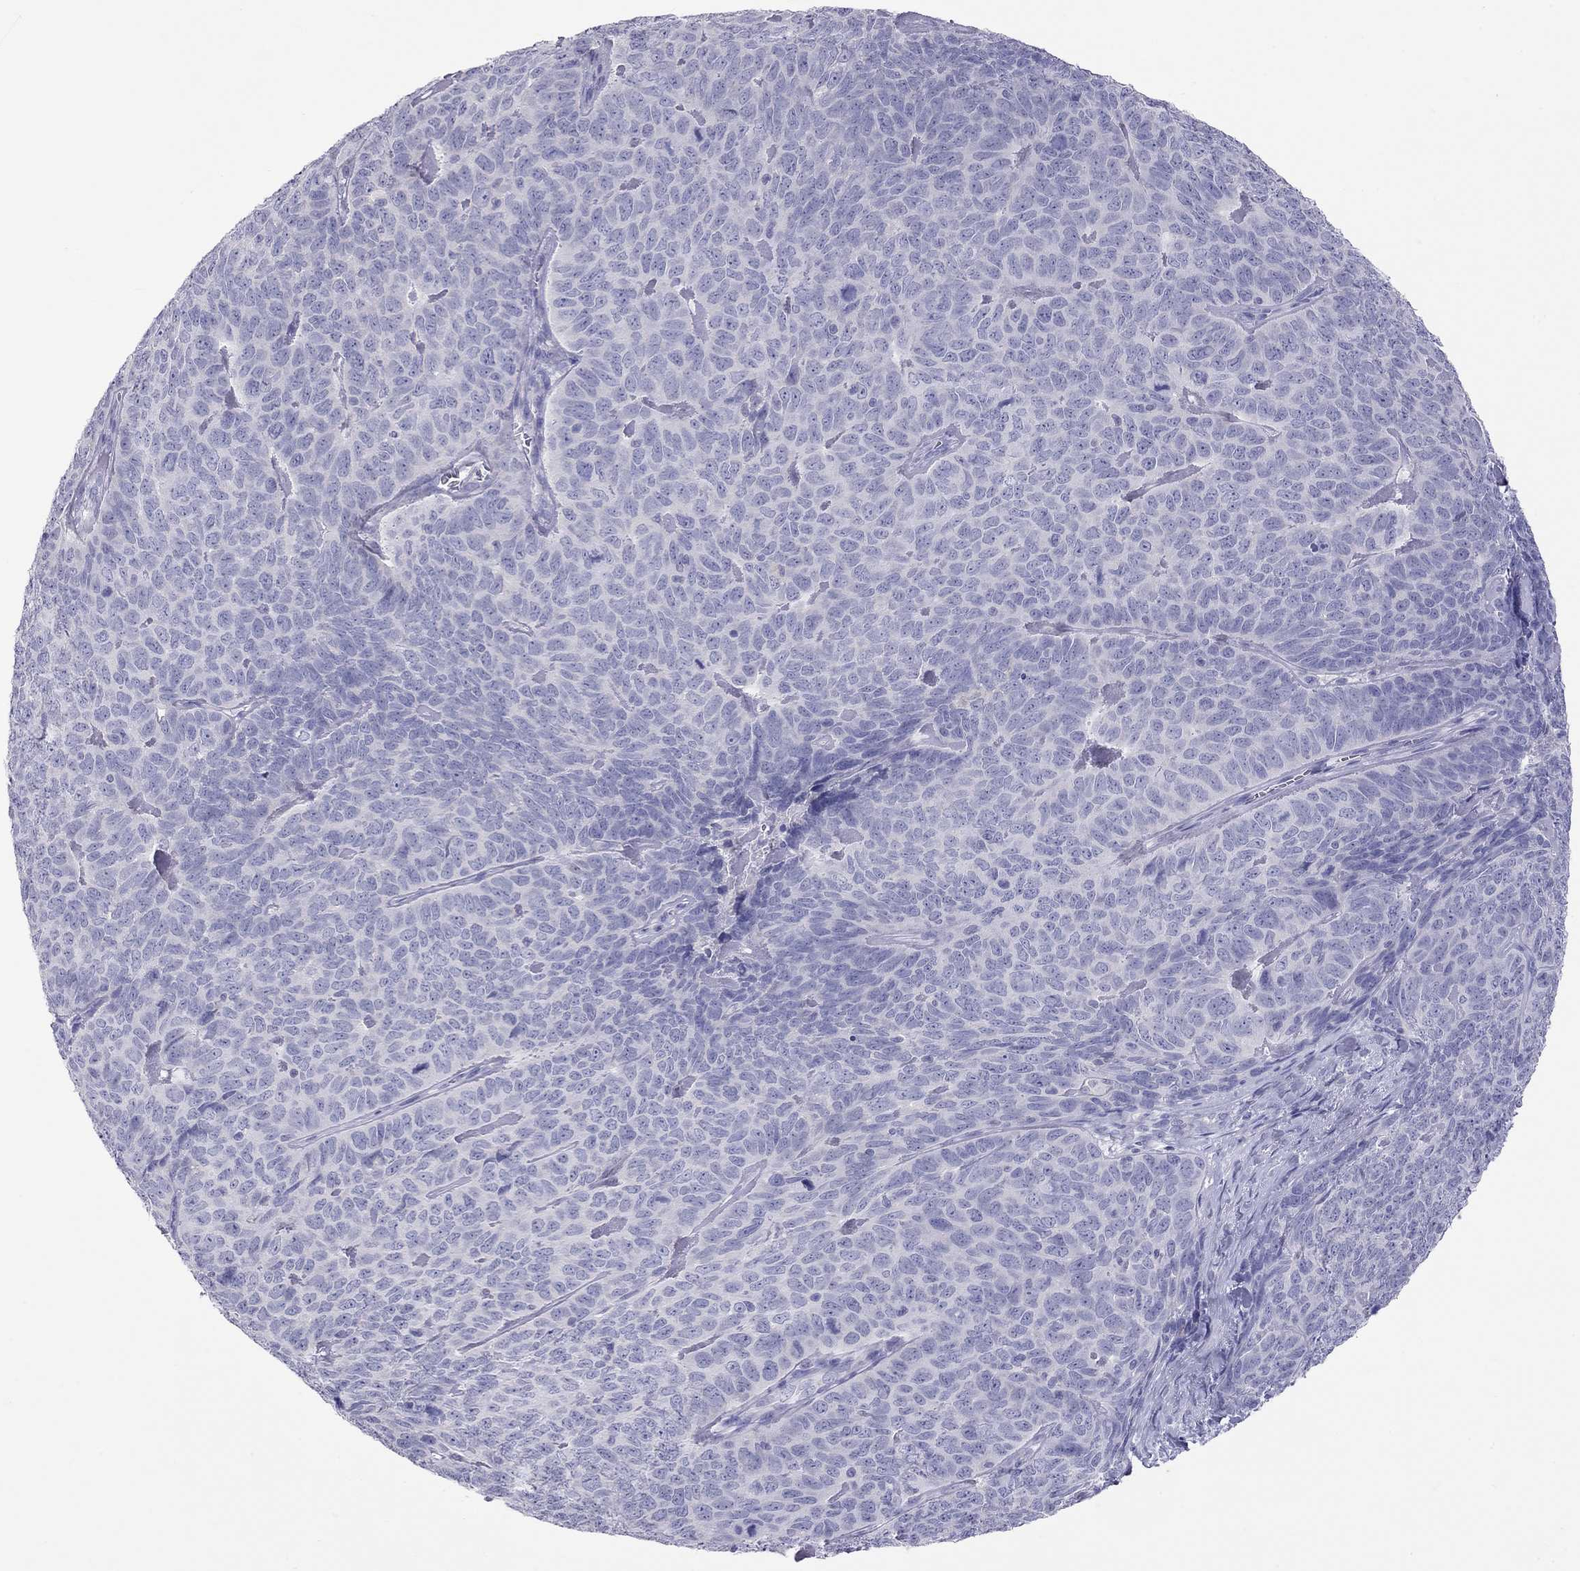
{"staining": {"intensity": "negative", "quantity": "none", "location": "none"}, "tissue": "skin cancer", "cell_type": "Tumor cells", "image_type": "cancer", "snomed": [{"axis": "morphology", "description": "Squamous cell carcinoma, NOS"}, {"axis": "topography", "description": "Skin"}, {"axis": "topography", "description": "Anal"}], "caption": "Immunohistochemistry (IHC) micrograph of squamous cell carcinoma (skin) stained for a protein (brown), which displays no positivity in tumor cells.", "gene": "CALHM1", "patient": {"sex": "female", "age": 51}}